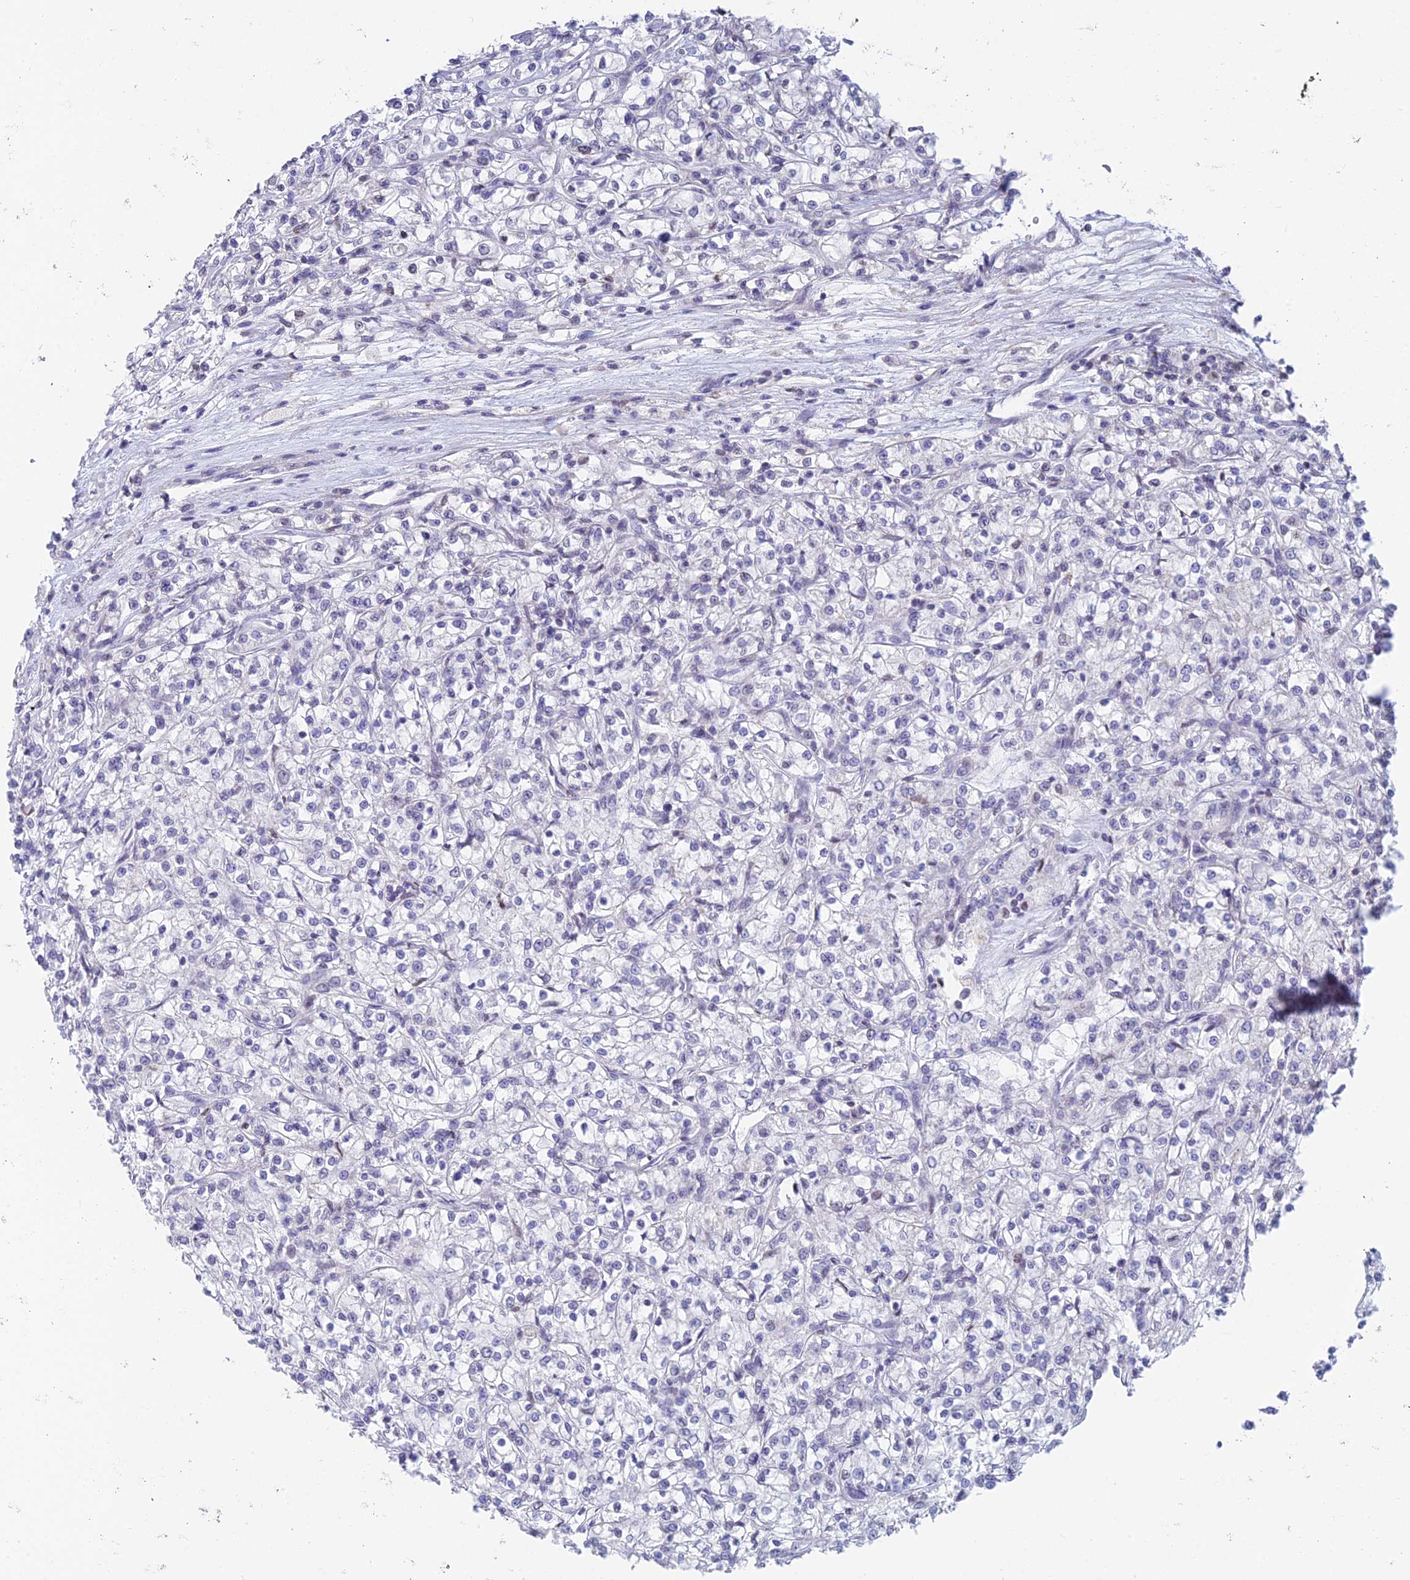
{"staining": {"intensity": "negative", "quantity": "none", "location": "none"}, "tissue": "renal cancer", "cell_type": "Tumor cells", "image_type": "cancer", "snomed": [{"axis": "morphology", "description": "Adenocarcinoma, NOS"}, {"axis": "topography", "description": "Kidney"}], "caption": "The micrograph displays no staining of tumor cells in renal adenocarcinoma. (Stains: DAB immunohistochemistry (IHC) with hematoxylin counter stain, Microscopy: brightfield microscopy at high magnification).", "gene": "REXO5", "patient": {"sex": "female", "age": 59}}